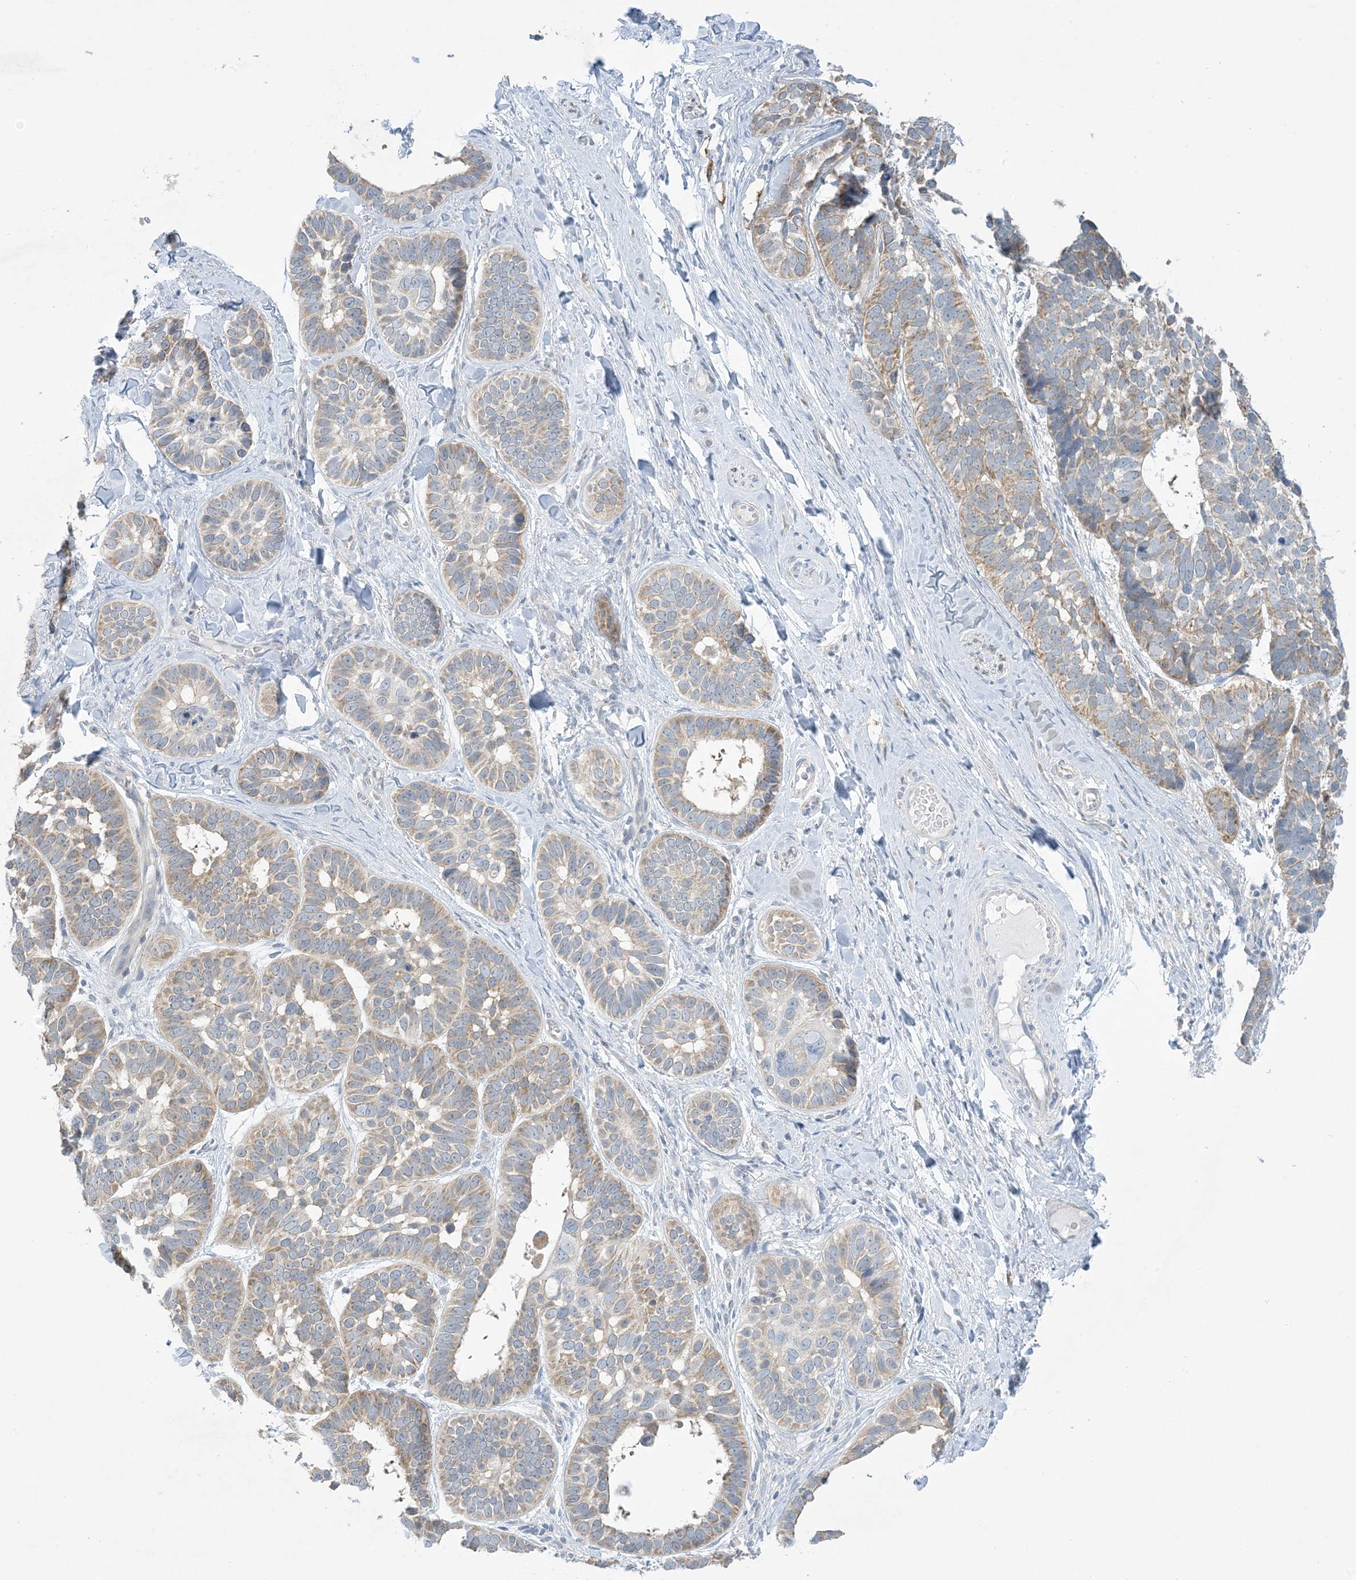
{"staining": {"intensity": "weak", "quantity": ">75%", "location": "cytoplasmic/membranous"}, "tissue": "skin cancer", "cell_type": "Tumor cells", "image_type": "cancer", "snomed": [{"axis": "morphology", "description": "Basal cell carcinoma"}, {"axis": "topography", "description": "Skin"}], "caption": "Skin basal cell carcinoma stained for a protein exhibits weak cytoplasmic/membranous positivity in tumor cells.", "gene": "MRPS18A", "patient": {"sex": "male", "age": 62}}